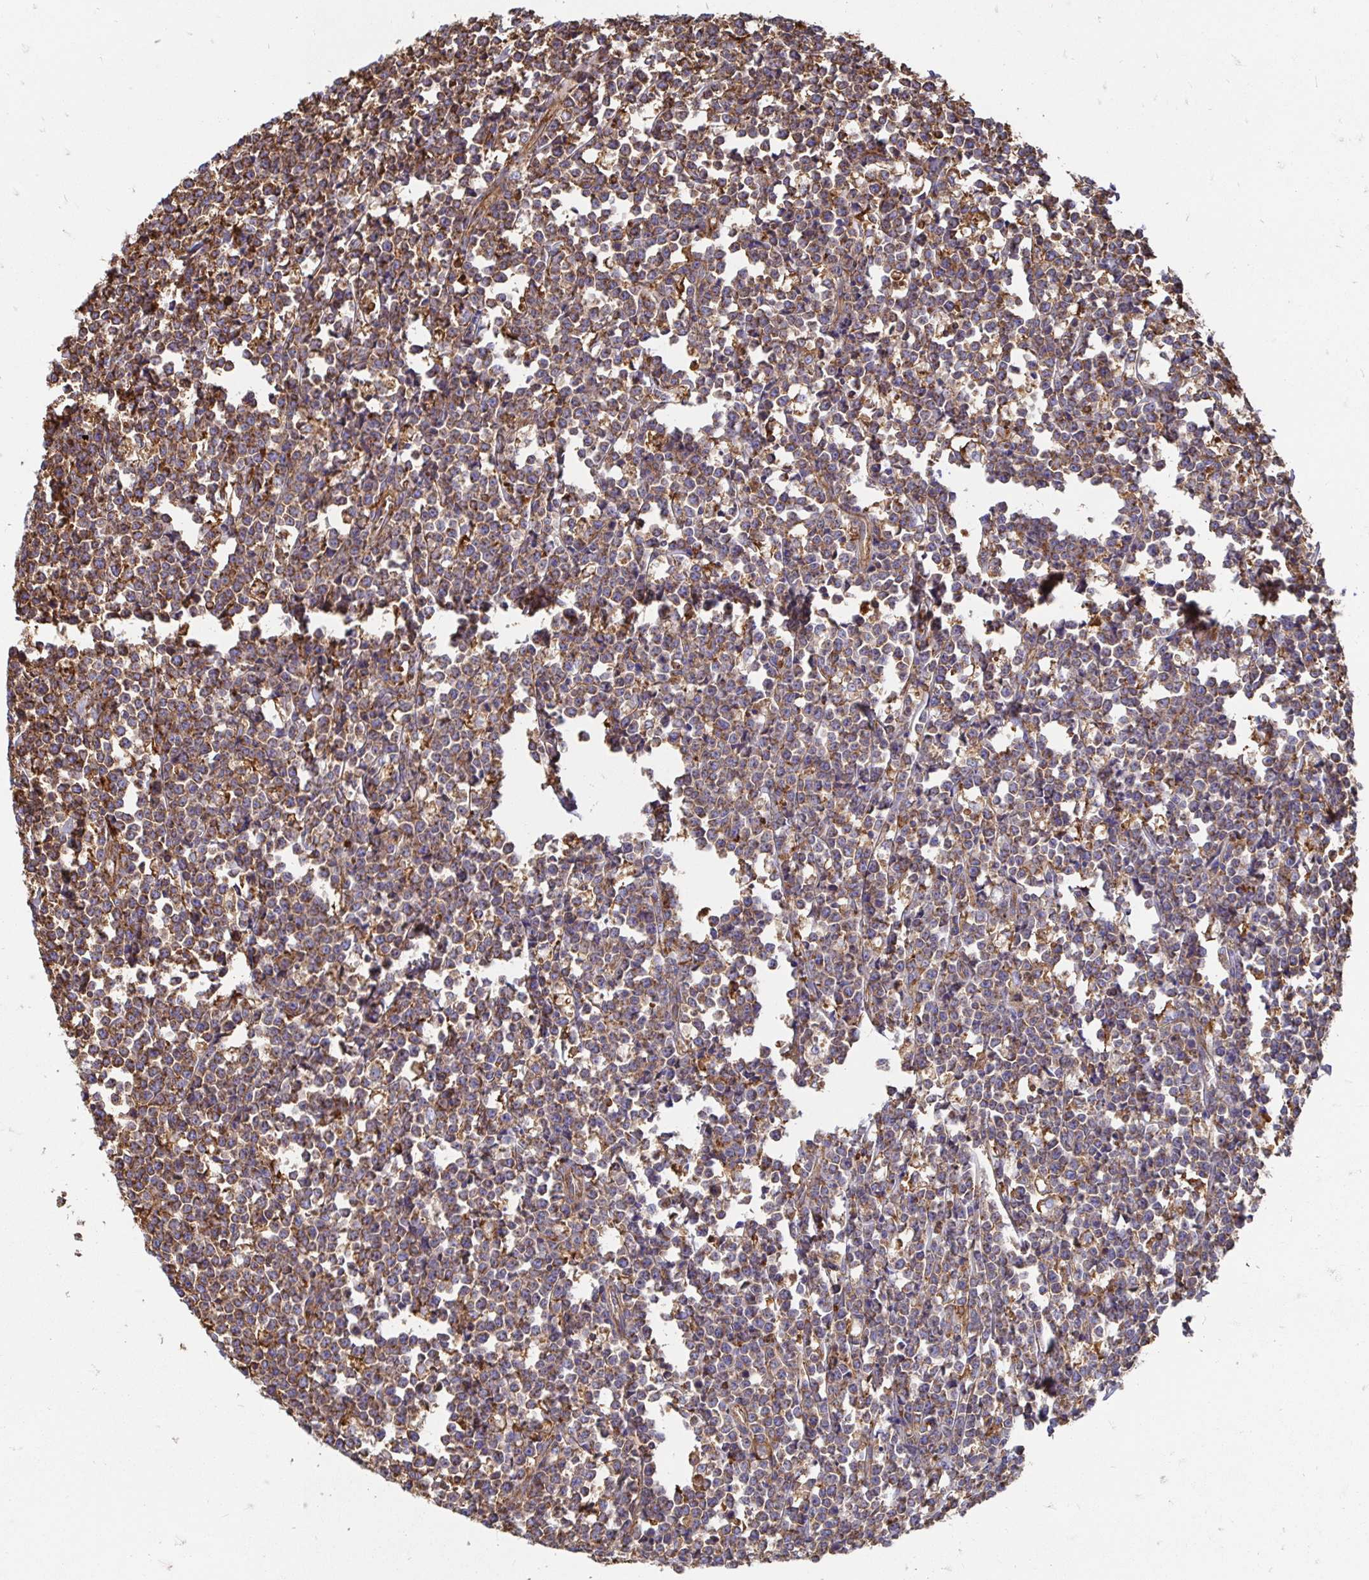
{"staining": {"intensity": "moderate", "quantity": ">75%", "location": "cytoplasmic/membranous"}, "tissue": "lymphoma", "cell_type": "Tumor cells", "image_type": "cancer", "snomed": [{"axis": "morphology", "description": "Malignant lymphoma, non-Hodgkin's type, High grade"}, {"axis": "topography", "description": "Small intestine"}], "caption": "The histopathology image reveals immunohistochemical staining of high-grade malignant lymphoma, non-Hodgkin's type. There is moderate cytoplasmic/membranous expression is identified in about >75% of tumor cells.", "gene": "CLTC", "patient": {"sex": "female", "age": 56}}